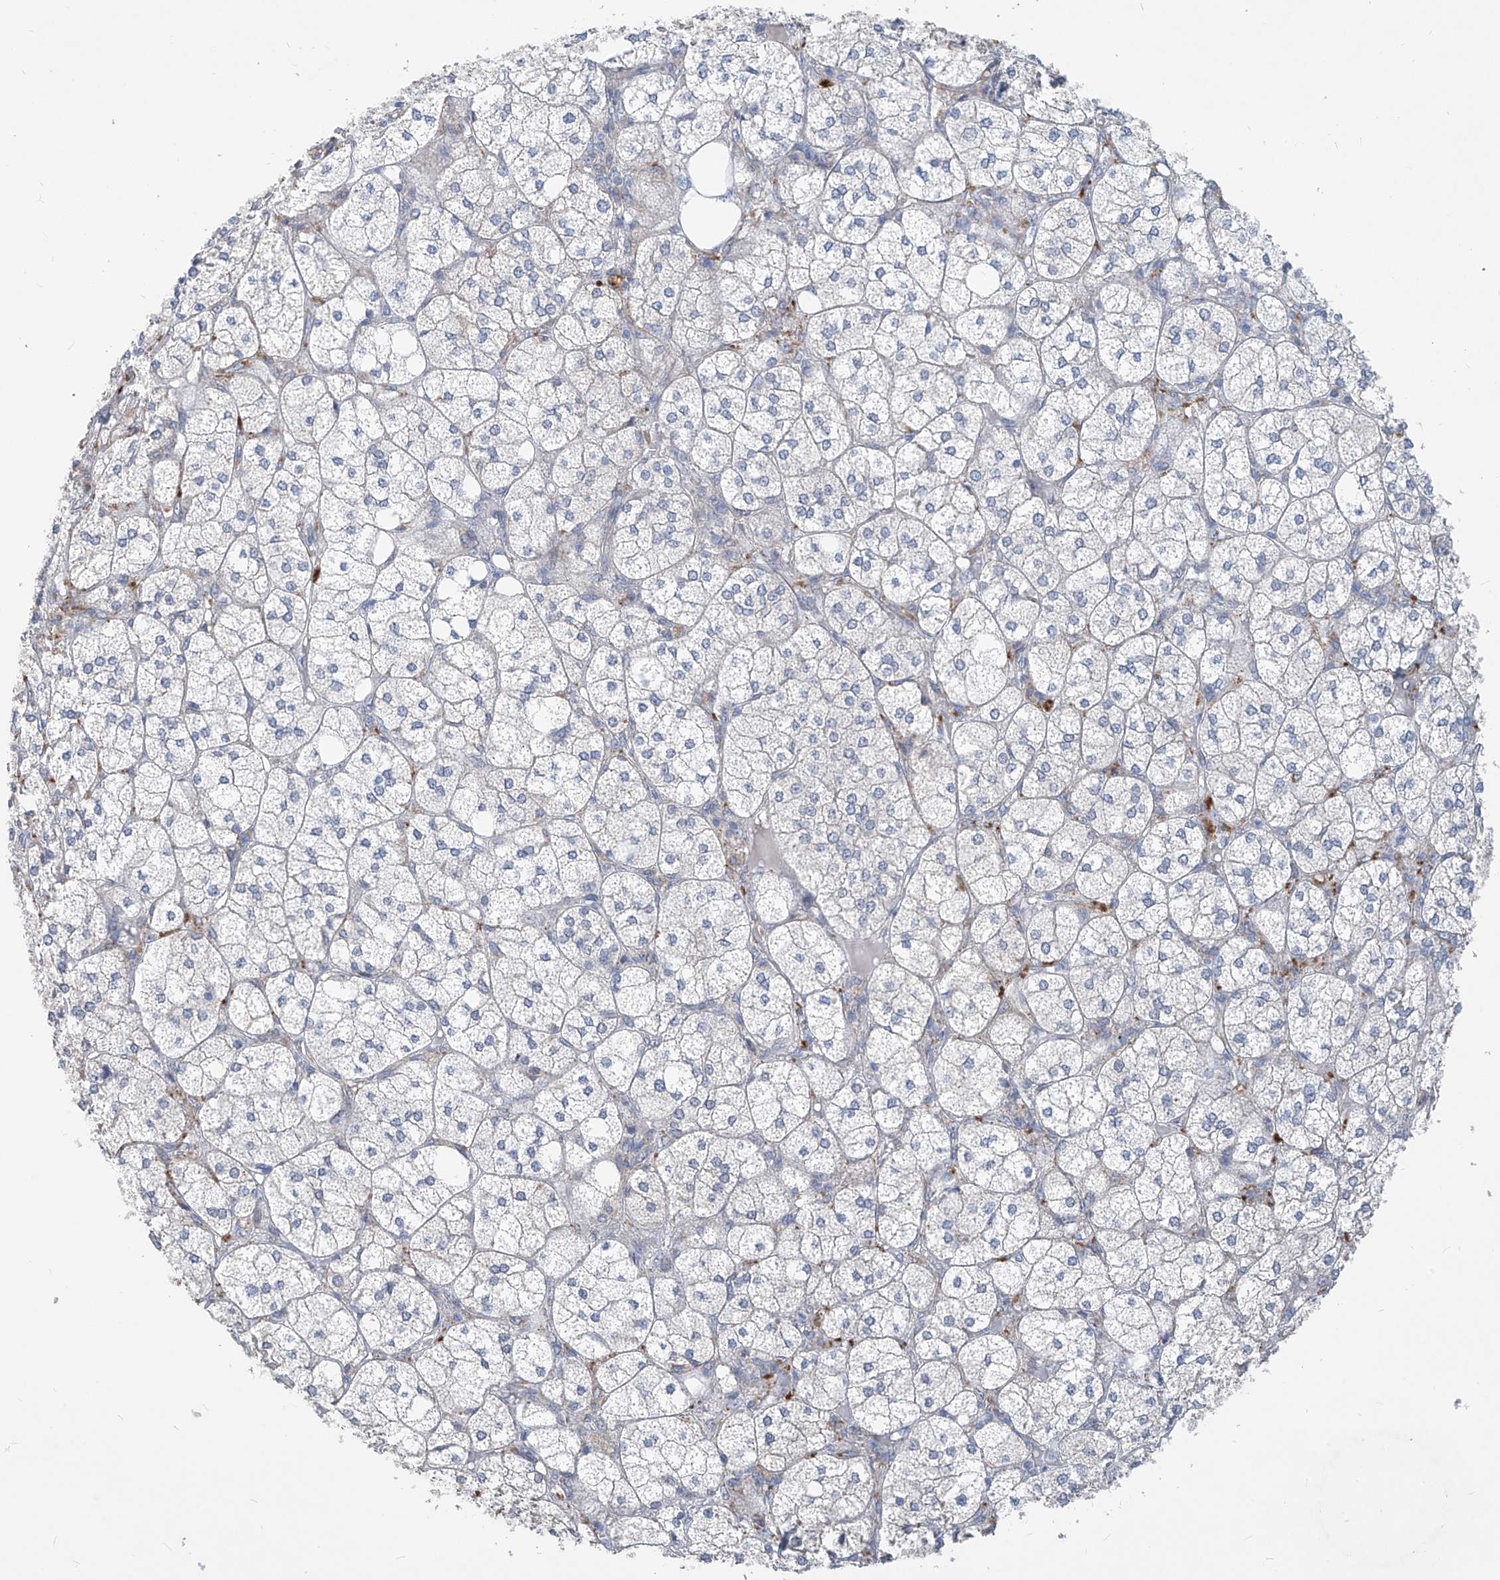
{"staining": {"intensity": "moderate", "quantity": "<25%", "location": "cytoplasmic/membranous"}, "tissue": "adrenal gland", "cell_type": "Glandular cells", "image_type": "normal", "snomed": [{"axis": "morphology", "description": "Normal tissue, NOS"}, {"axis": "topography", "description": "Adrenal gland"}], "caption": "Immunohistochemical staining of normal human adrenal gland reveals moderate cytoplasmic/membranous protein positivity in approximately <25% of glandular cells.", "gene": "KRTAP25", "patient": {"sex": "female", "age": 61}}